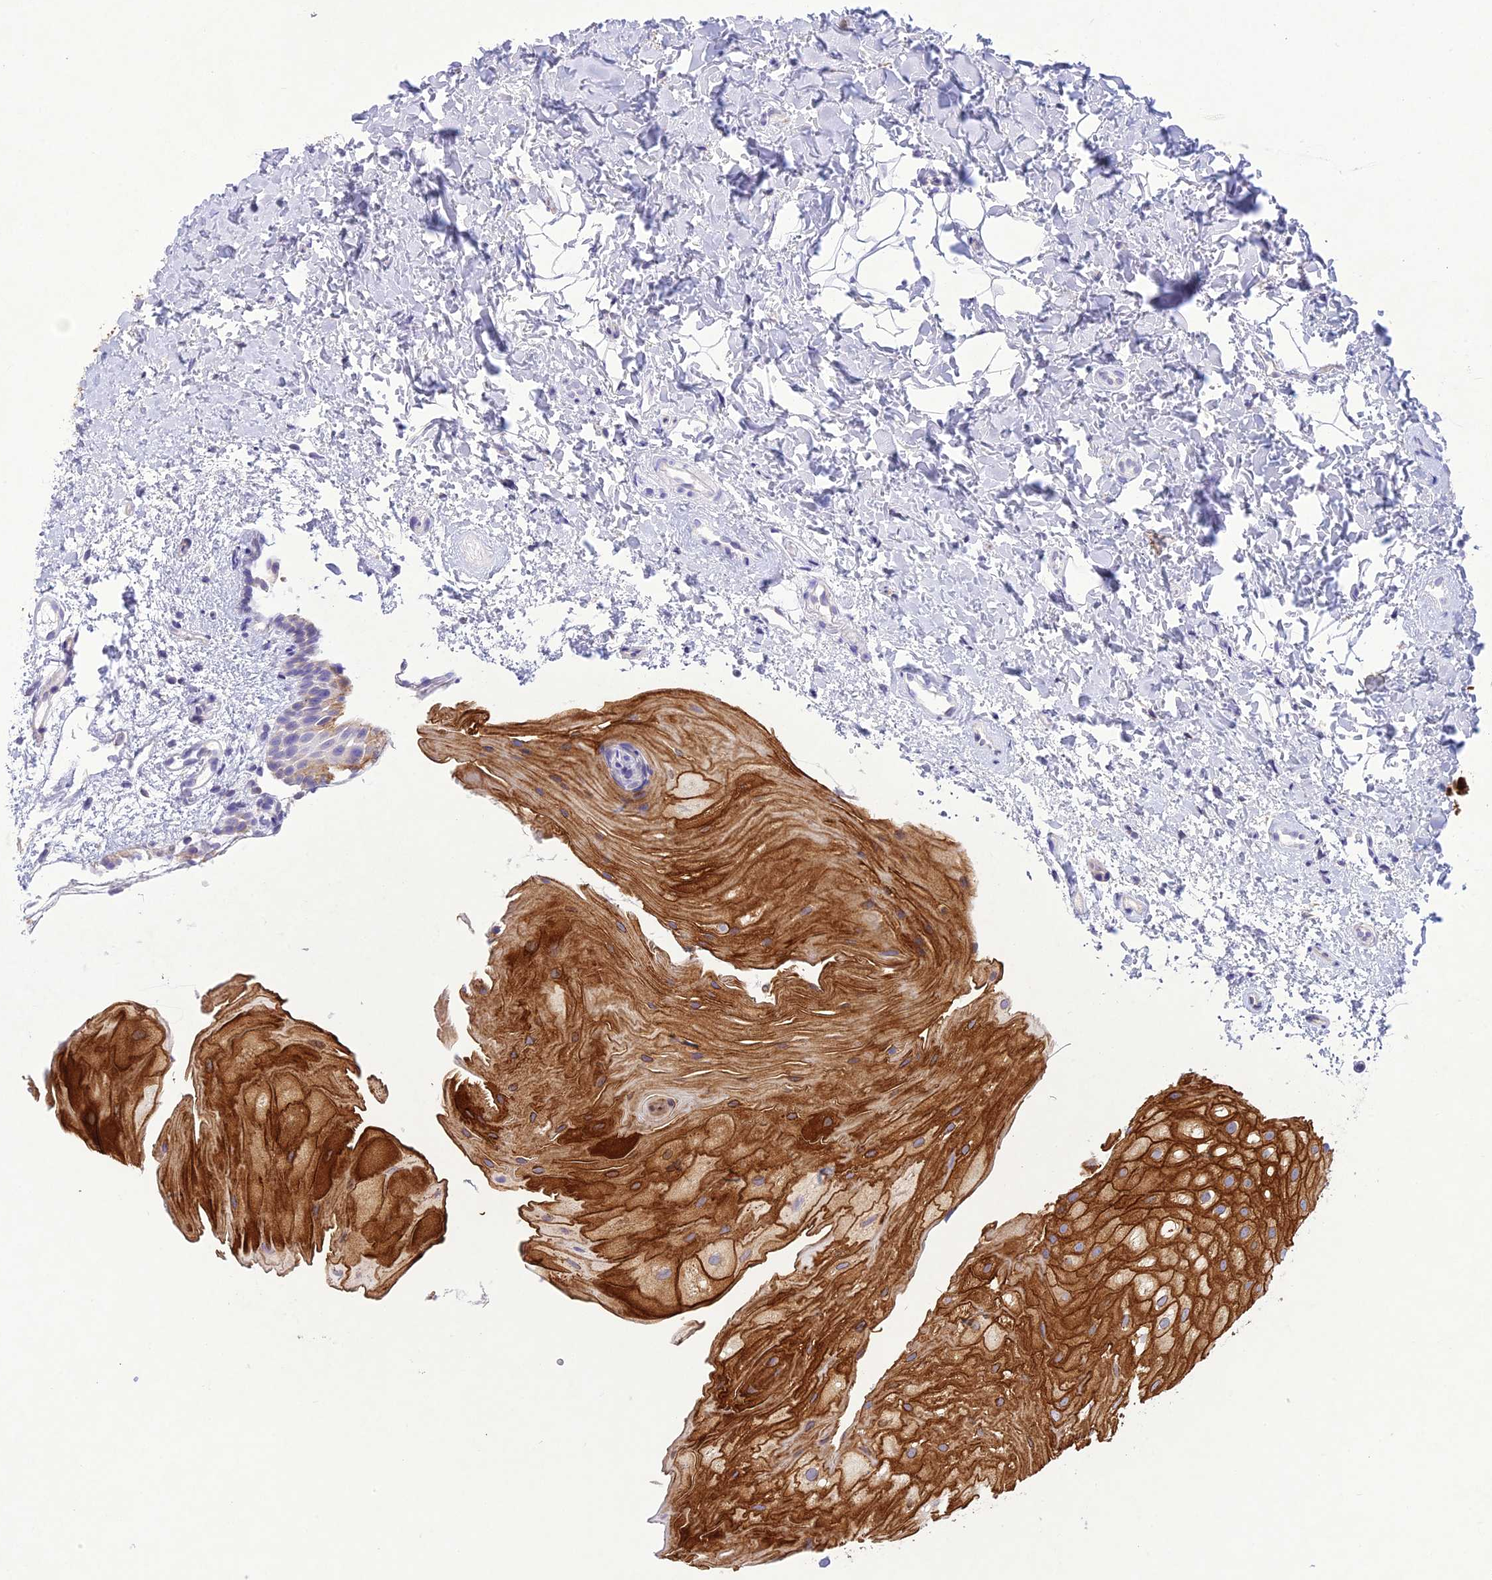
{"staining": {"intensity": "strong", "quantity": "25%-75%", "location": "cytoplasmic/membranous"}, "tissue": "oral mucosa", "cell_type": "Squamous epithelial cells", "image_type": "normal", "snomed": [{"axis": "morphology", "description": "Normal tissue, NOS"}, {"axis": "topography", "description": "Oral tissue"}], "caption": "Immunohistochemistry (IHC) (DAB (3,3'-diaminobenzidine)) staining of unremarkable oral mucosa shows strong cytoplasmic/membranous protein expression in approximately 25%-75% of squamous epithelial cells.", "gene": "SLC13A5", "patient": {"sex": "female", "age": 54}}